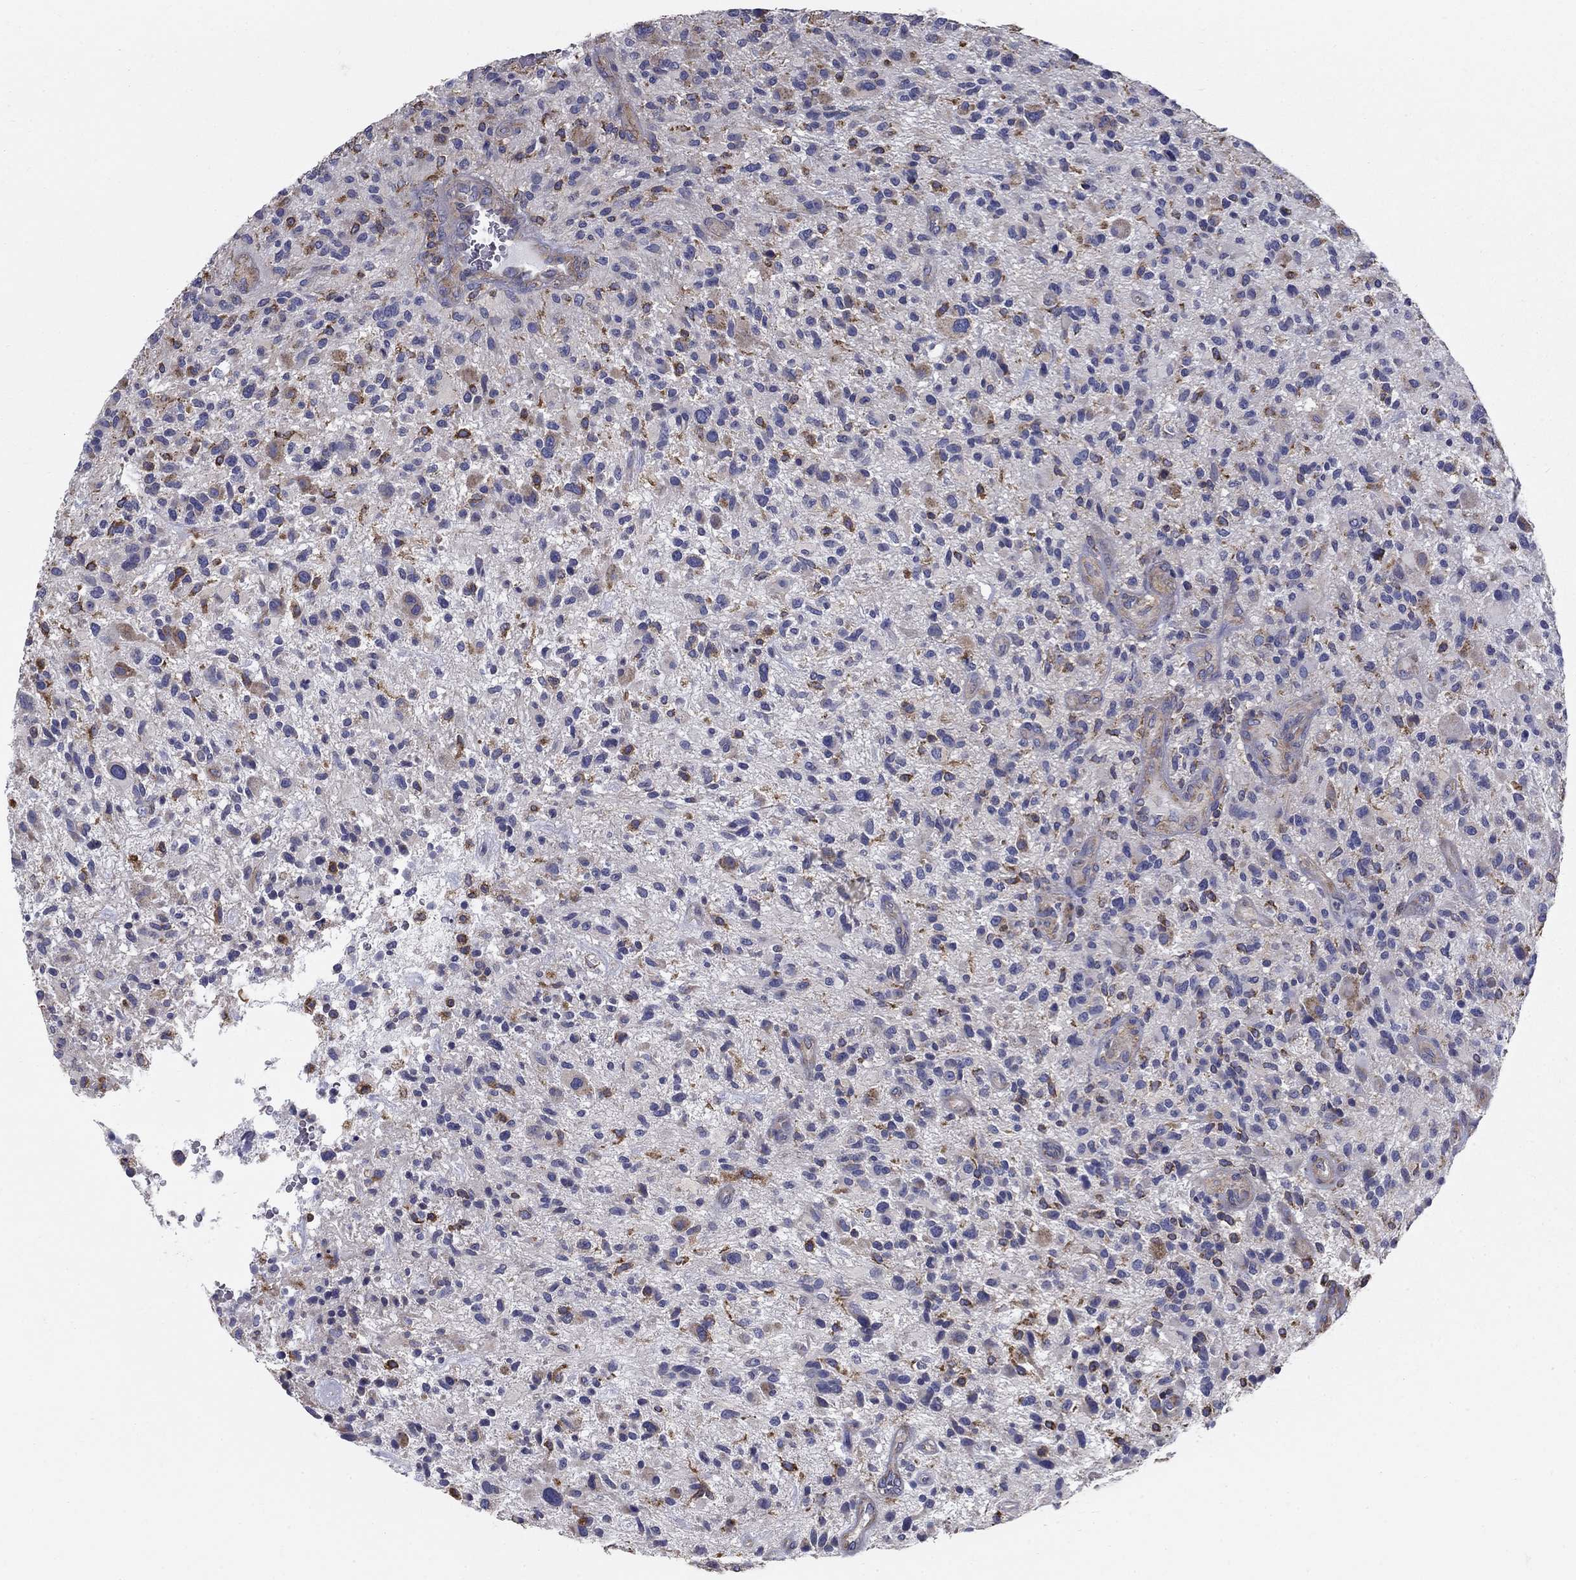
{"staining": {"intensity": "moderate", "quantity": "<25%", "location": "cytoplasmic/membranous"}, "tissue": "glioma", "cell_type": "Tumor cells", "image_type": "cancer", "snomed": [{"axis": "morphology", "description": "Glioma, malignant, High grade"}, {"axis": "topography", "description": "Brain"}], "caption": "Glioma stained for a protein shows moderate cytoplasmic/membranous positivity in tumor cells.", "gene": "NME5", "patient": {"sex": "male", "age": 47}}